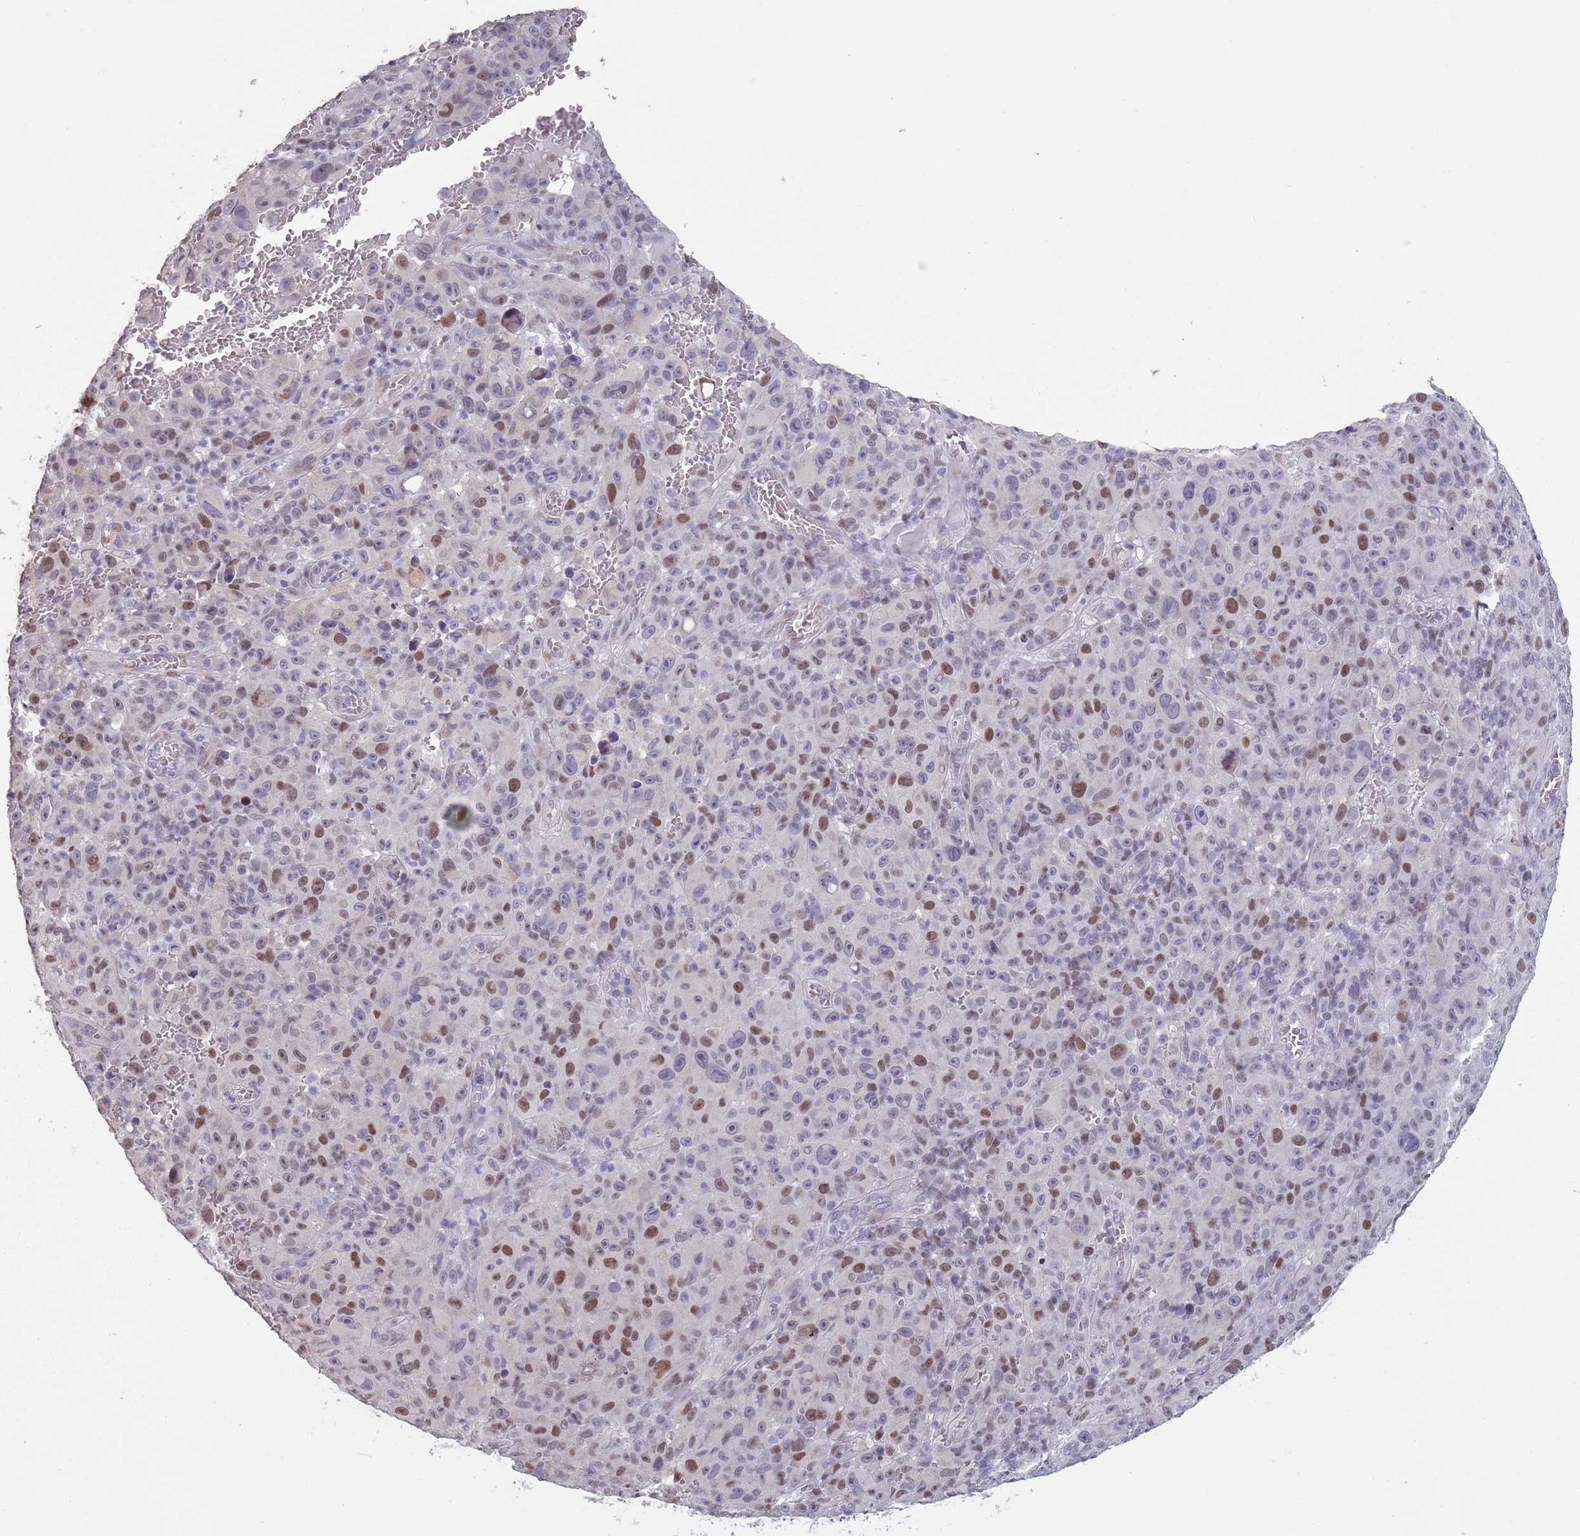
{"staining": {"intensity": "moderate", "quantity": "25%-75%", "location": "nuclear"}, "tissue": "melanoma", "cell_type": "Tumor cells", "image_type": "cancer", "snomed": [{"axis": "morphology", "description": "Malignant melanoma, NOS"}, {"axis": "topography", "description": "Skin"}], "caption": "Immunohistochemical staining of malignant melanoma demonstrates medium levels of moderate nuclear expression in approximately 25%-75% of tumor cells. The protein of interest is stained brown, and the nuclei are stained in blue (DAB (3,3'-diaminobenzidine) IHC with brightfield microscopy, high magnification).", "gene": "ZKSCAN2", "patient": {"sex": "female", "age": 82}}